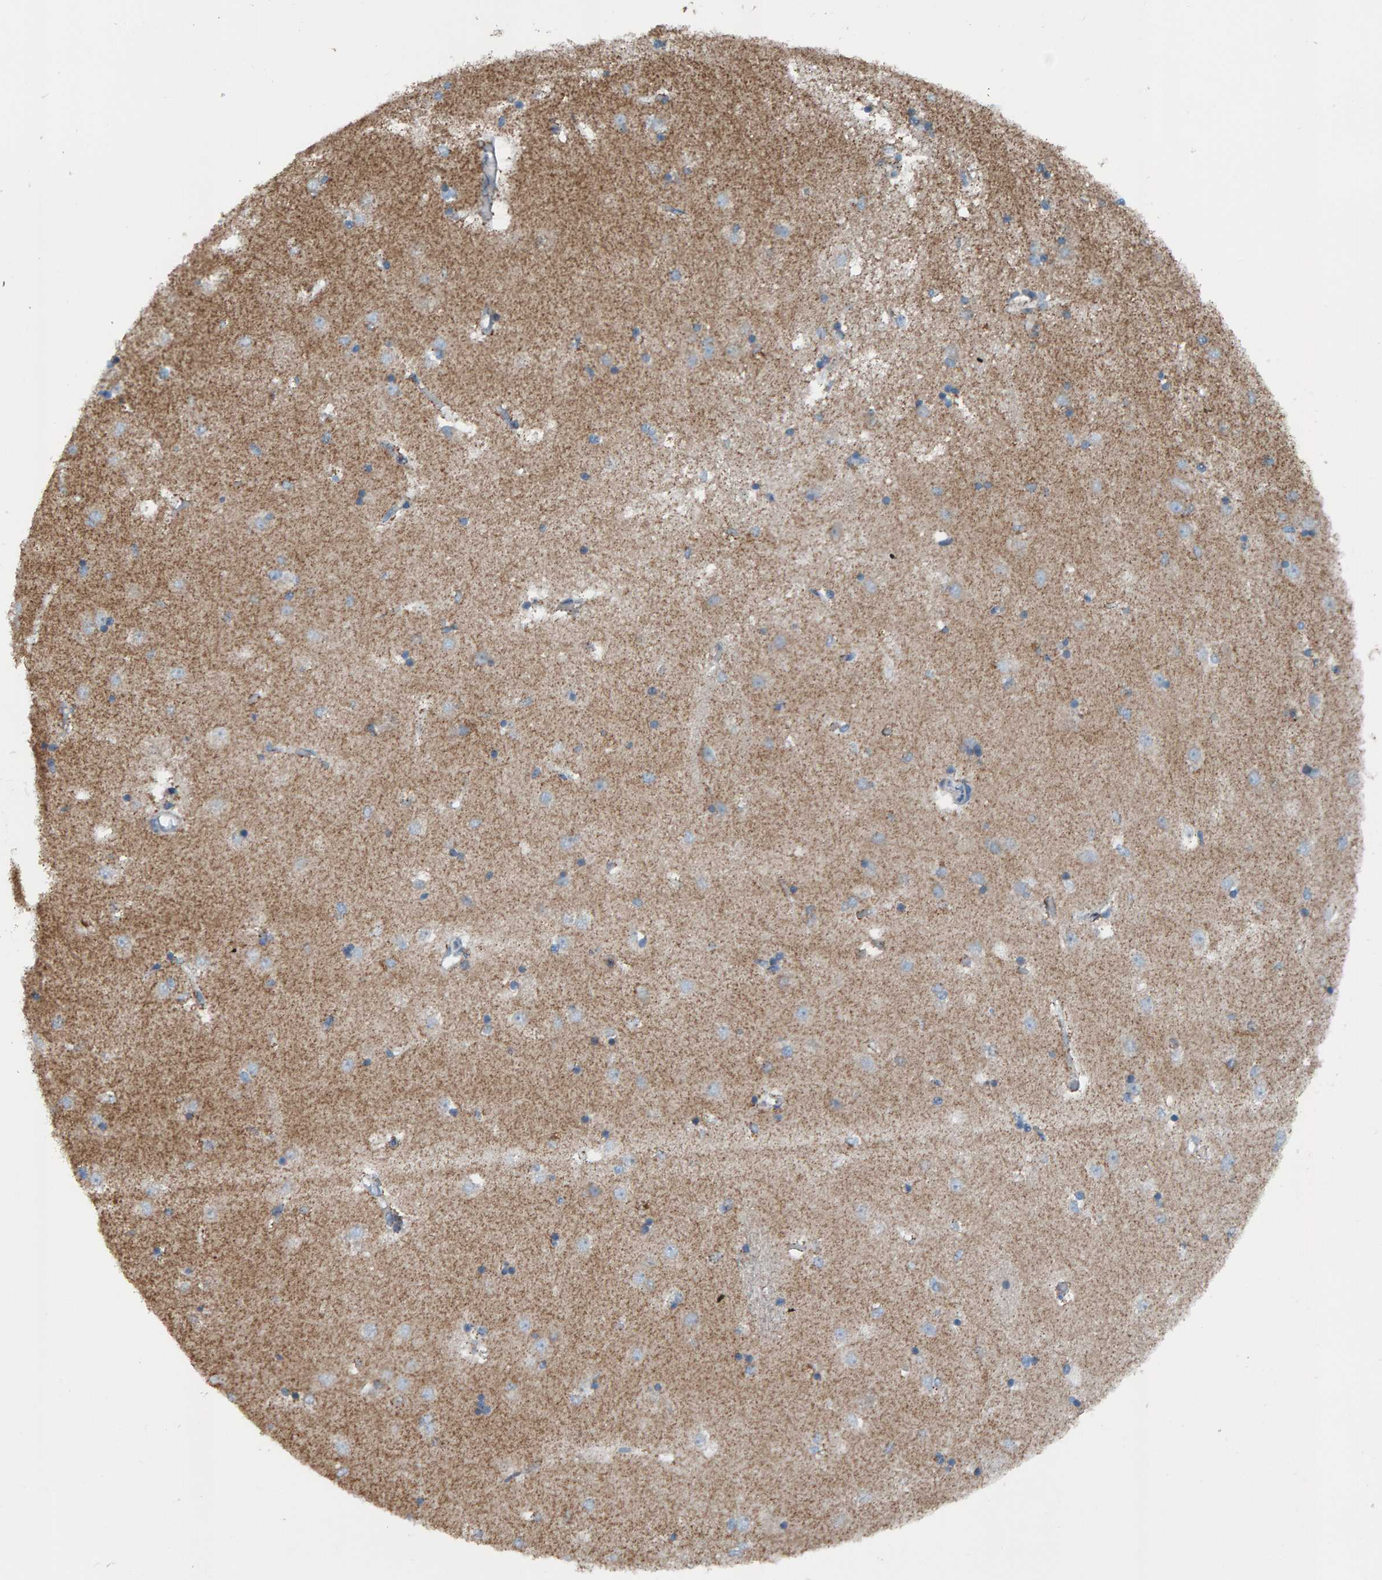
{"staining": {"intensity": "negative", "quantity": "none", "location": "none"}, "tissue": "caudate", "cell_type": "Glial cells", "image_type": "normal", "snomed": [{"axis": "morphology", "description": "Normal tissue, NOS"}, {"axis": "topography", "description": "Lateral ventricle wall"}], "caption": "This histopathology image is of unremarkable caudate stained with IHC to label a protein in brown with the nuclei are counter-stained blue. There is no positivity in glial cells.", "gene": "ZNF48", "patient": {"sex": "male", "age": 45}}